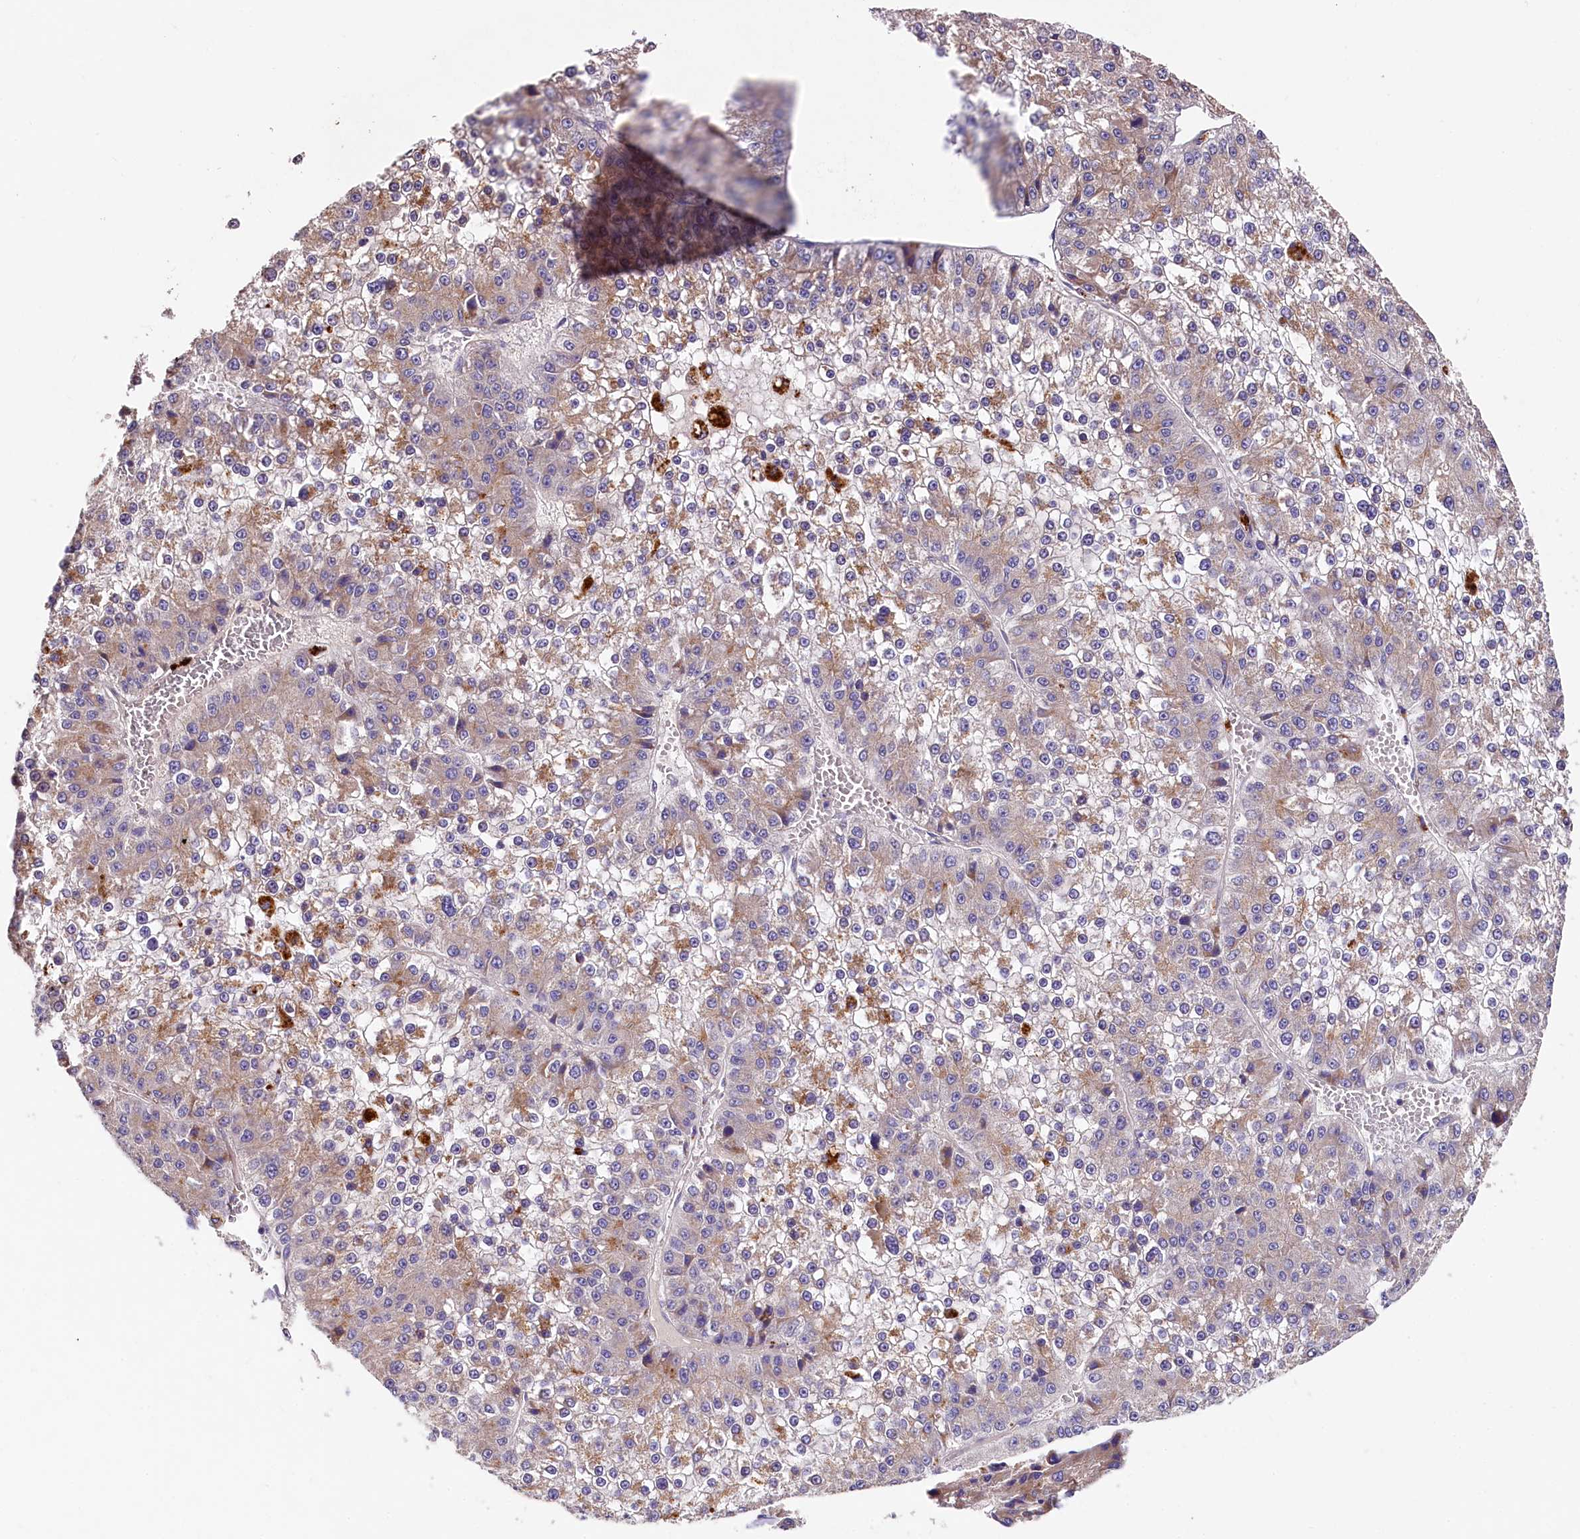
{"staining": {"intensity": "weak", "quantity": "25%-75%", "location": "cytoplasmic/membranous"}, "tissue": "liver cancer", "cell_type": "Tumor cells", "image_type": "cancer", "snomed": [{"axis": "morphology", "description": "Carcinoma, Hepatocellular, NOS"}, {"axis": "topography", "description": "Liver"}], "caption": "An image of liver hepatocellular carcinoma stained for a protein displays weak cytoplasmic/membranous brown staining in tumor cells.", "gene": "SPRYD3", "patient": {"sex": "female", "age": 73}}